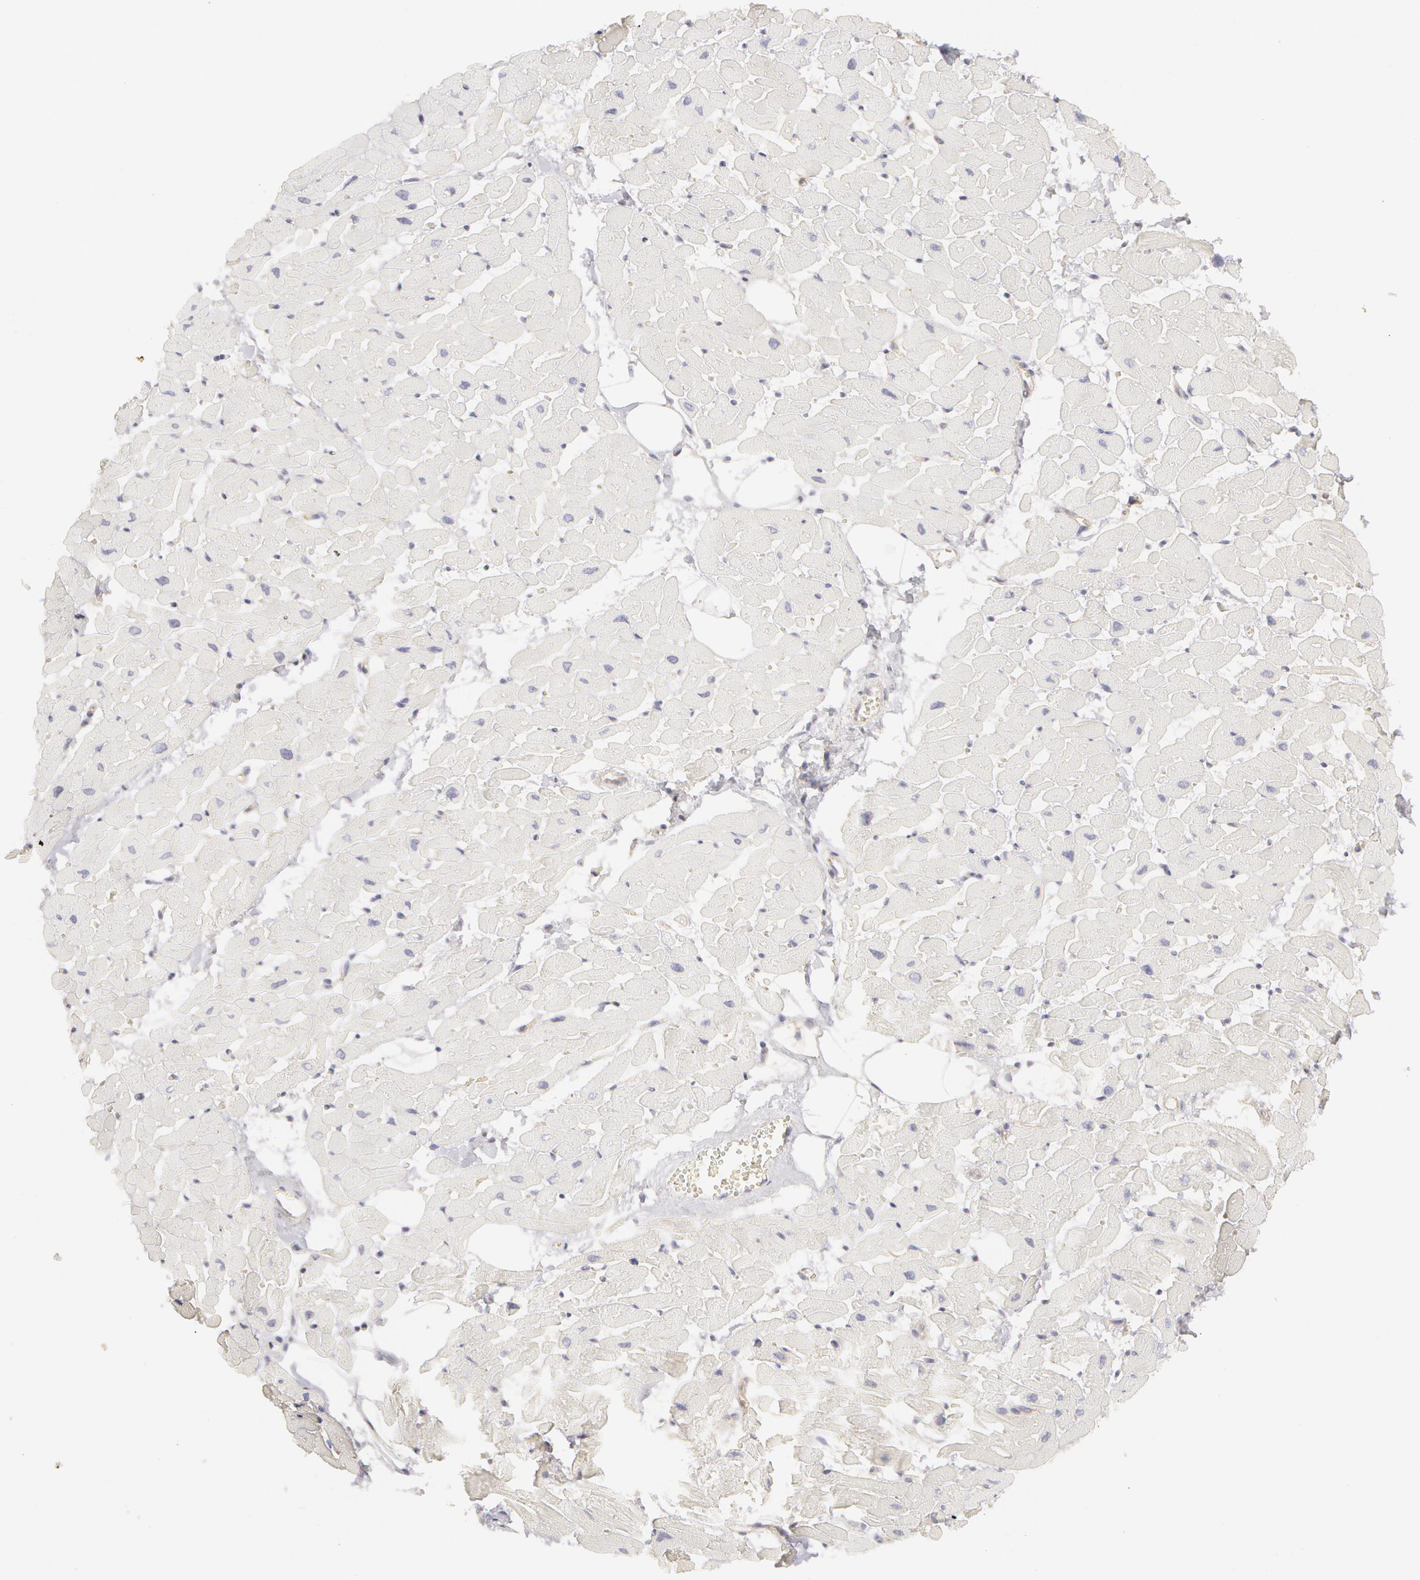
{"staining": {"intensity": "negative", "quantity": "none", "location": "none"}, "tissue": "heart muscle", "cell_type": "Cardiomyocytes", "image_type": "normal", "snomed": [{"axis": "morphology", "description": "Normal tissue, NOS"}, {"axis": "topography", "description": "Heart"}], "caption": "Heart muscle stained for a protein using immunohistochemistry shows no staining cardiomyocytes.", "gene": "ABCB1", "patient": {"sex": "female", "age": 19}}